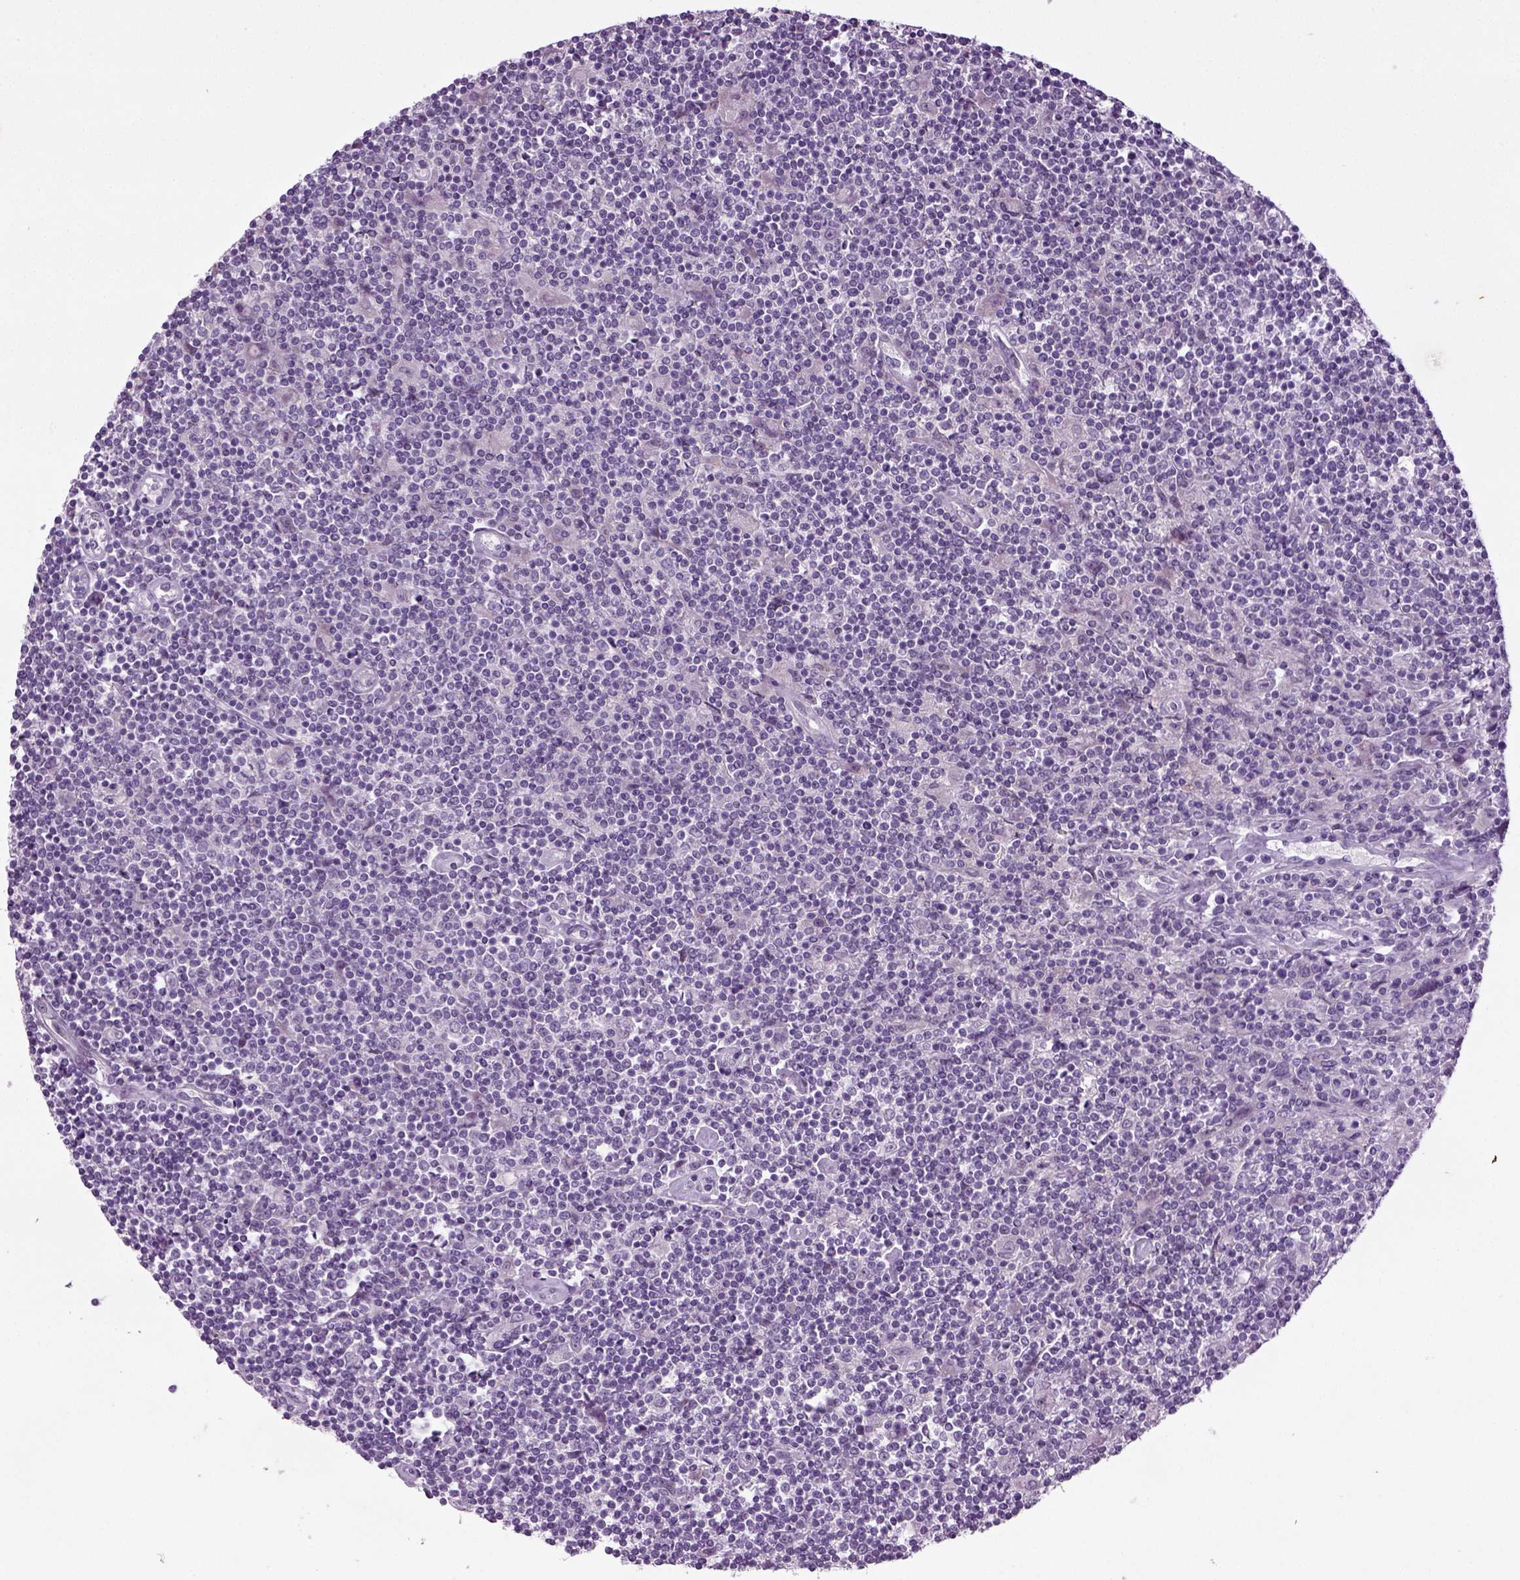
{"staining": {"intensity": "negative", "quantity": "none", "location": "none"}, "tissue": "lymphoma", "cell_type": "Tumor cells", "image_type": "cancer", "snomed": [{"axis": "morphology", "description": "Hodgkin's disease, NOS"}, {"axis": "topography", "description": "Lymph node"}], "caption": "High magnification brightfield microscopy of lymphoma stained with DAB (brown) and counterstained with hematoxylin (blue): tumor cells show no significant expression. The staining is performed using DAB brown chromogen with nuclei counter-stained in using hematoxylin.", "gene": "SYNGAP1", "patient": {"sex": "male", "age": 40}}